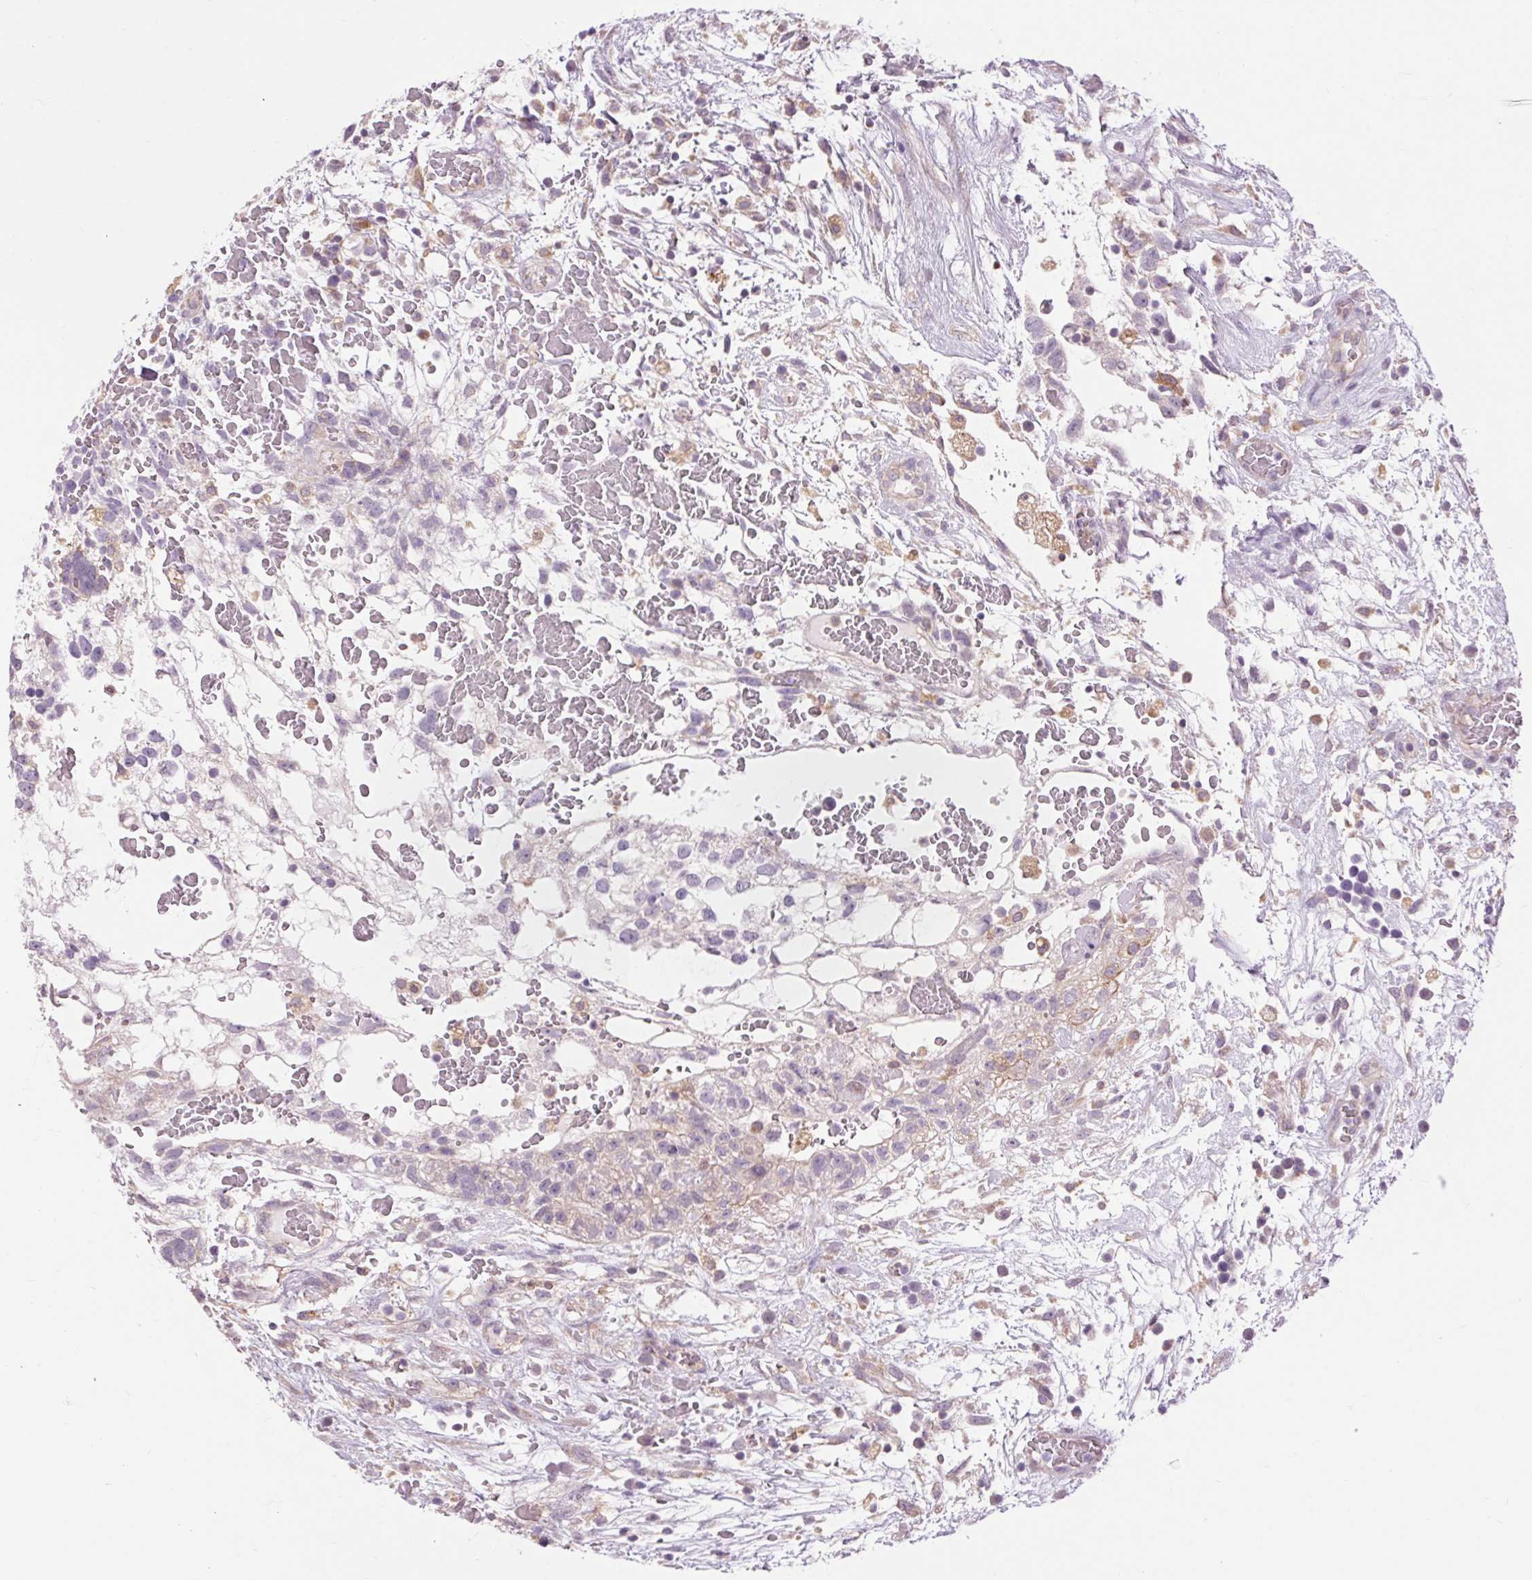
{"staining": {"intensity": "weak", "quantity": "<25%", "location": "cytoplasmic/membranous"}, "tissue": "testis cancer", "cell_type": "Tumor cells", "image_type": "cancer", "snomed": [{"axis": "morphology", "description": "Normal tissue, NOS"}, {"axis": "morphology", "description": "Carcinoma, Embryonal, NOS"}, {"axis": "topography", "description": "Testis"}], "caption": "Testis embryonal carcinoma stained for a protein using IHC demonstrates no staining tumor cells.", "gene": "TM6SF1", "patient": {"sex": "male", "age": 32}}